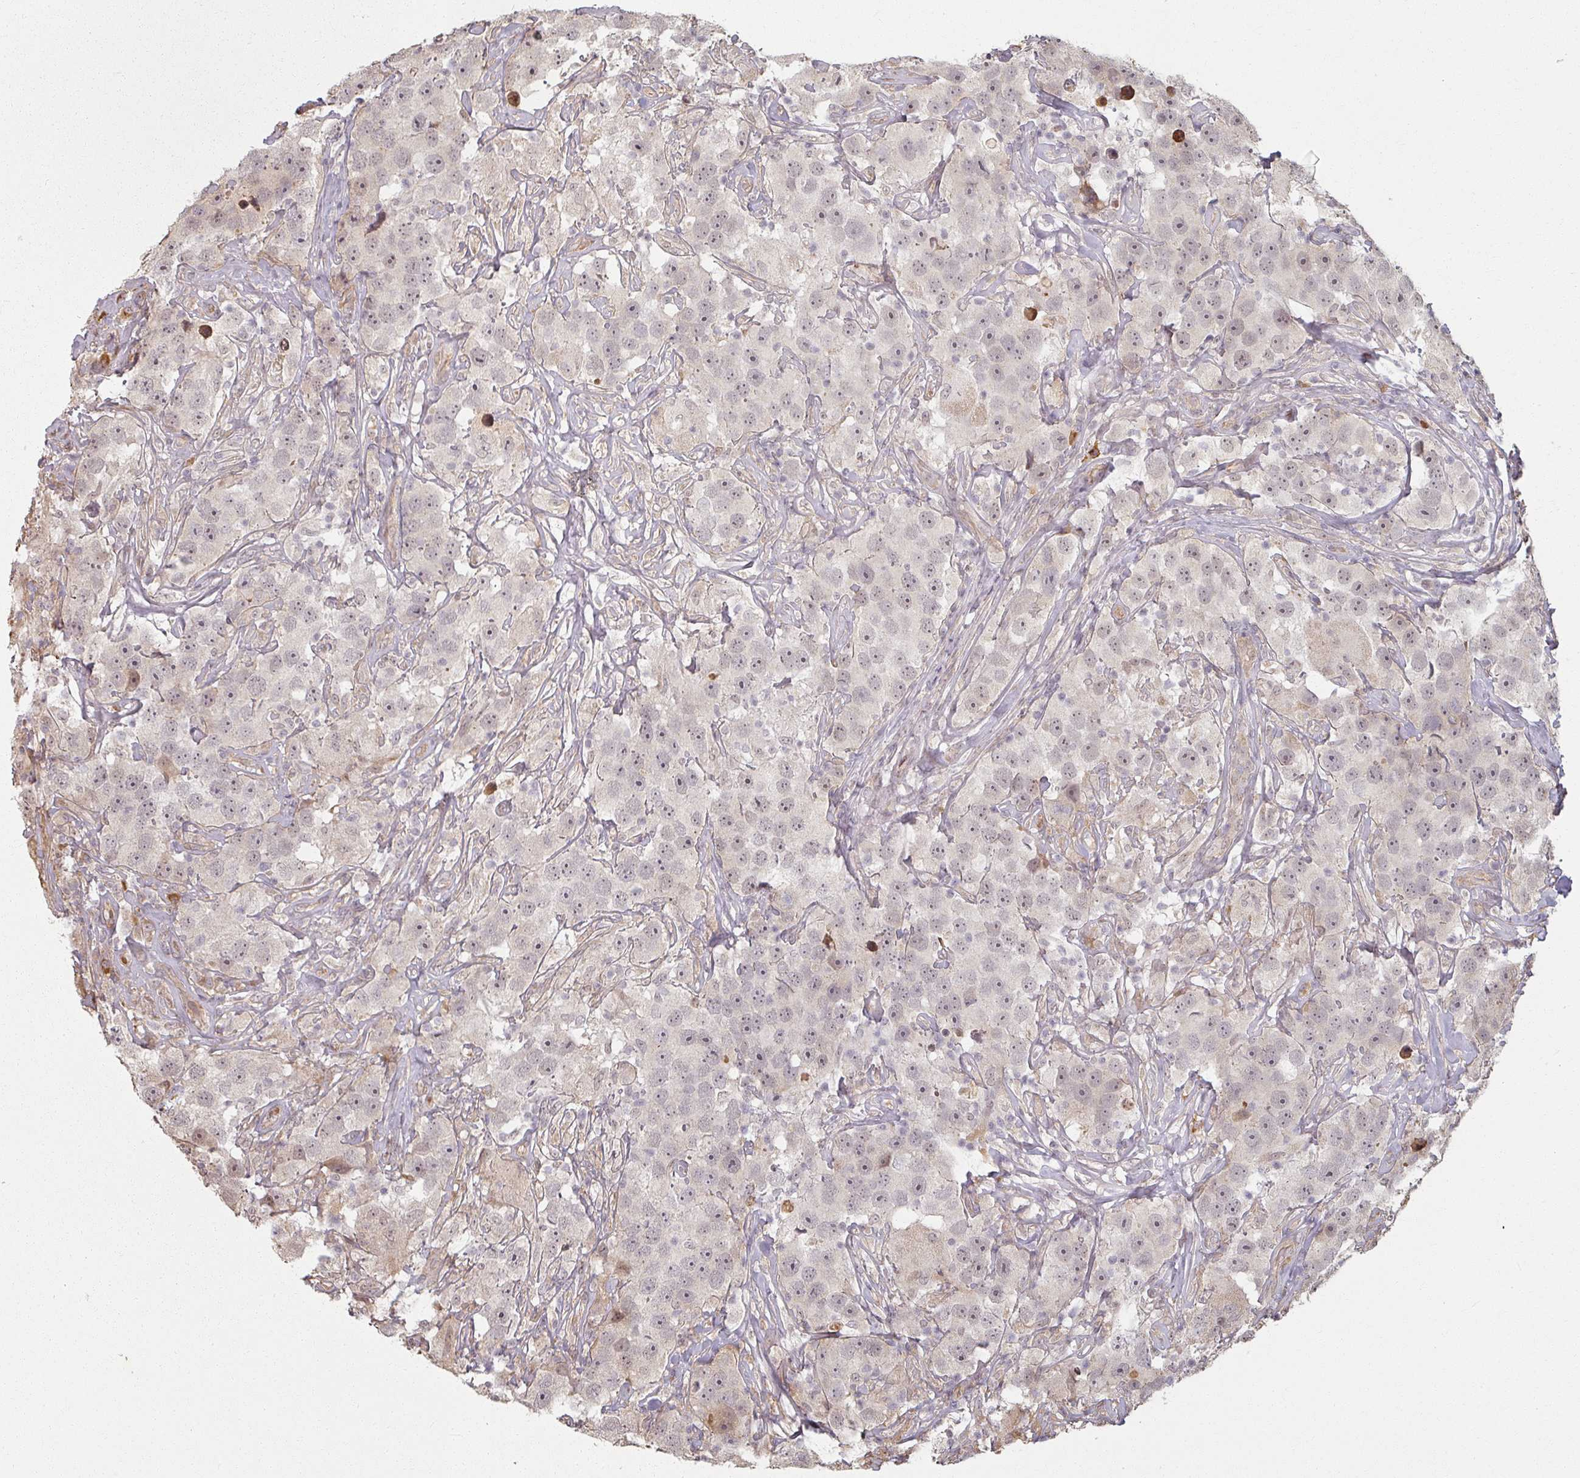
{"staining": {"intensity": "weak", "quantity": "25%-75%", "location": "nuclear"}, "tissue": "testis cancer", "cell_type": "Tumor cells", "image_type": "cancer", "snomed": [{"axis": "morphology", "description": "Seminoma, NOS"}, {"axis": "topography", "description": "Testis"}], "caption": "Immunohistochemistry (IHC) of testis cancer displays low levels of weak nuclear positivity in about 25%-75% of tumor cells.", "gene": "MED19", "patient": {"sex": "male", "age": 49}}